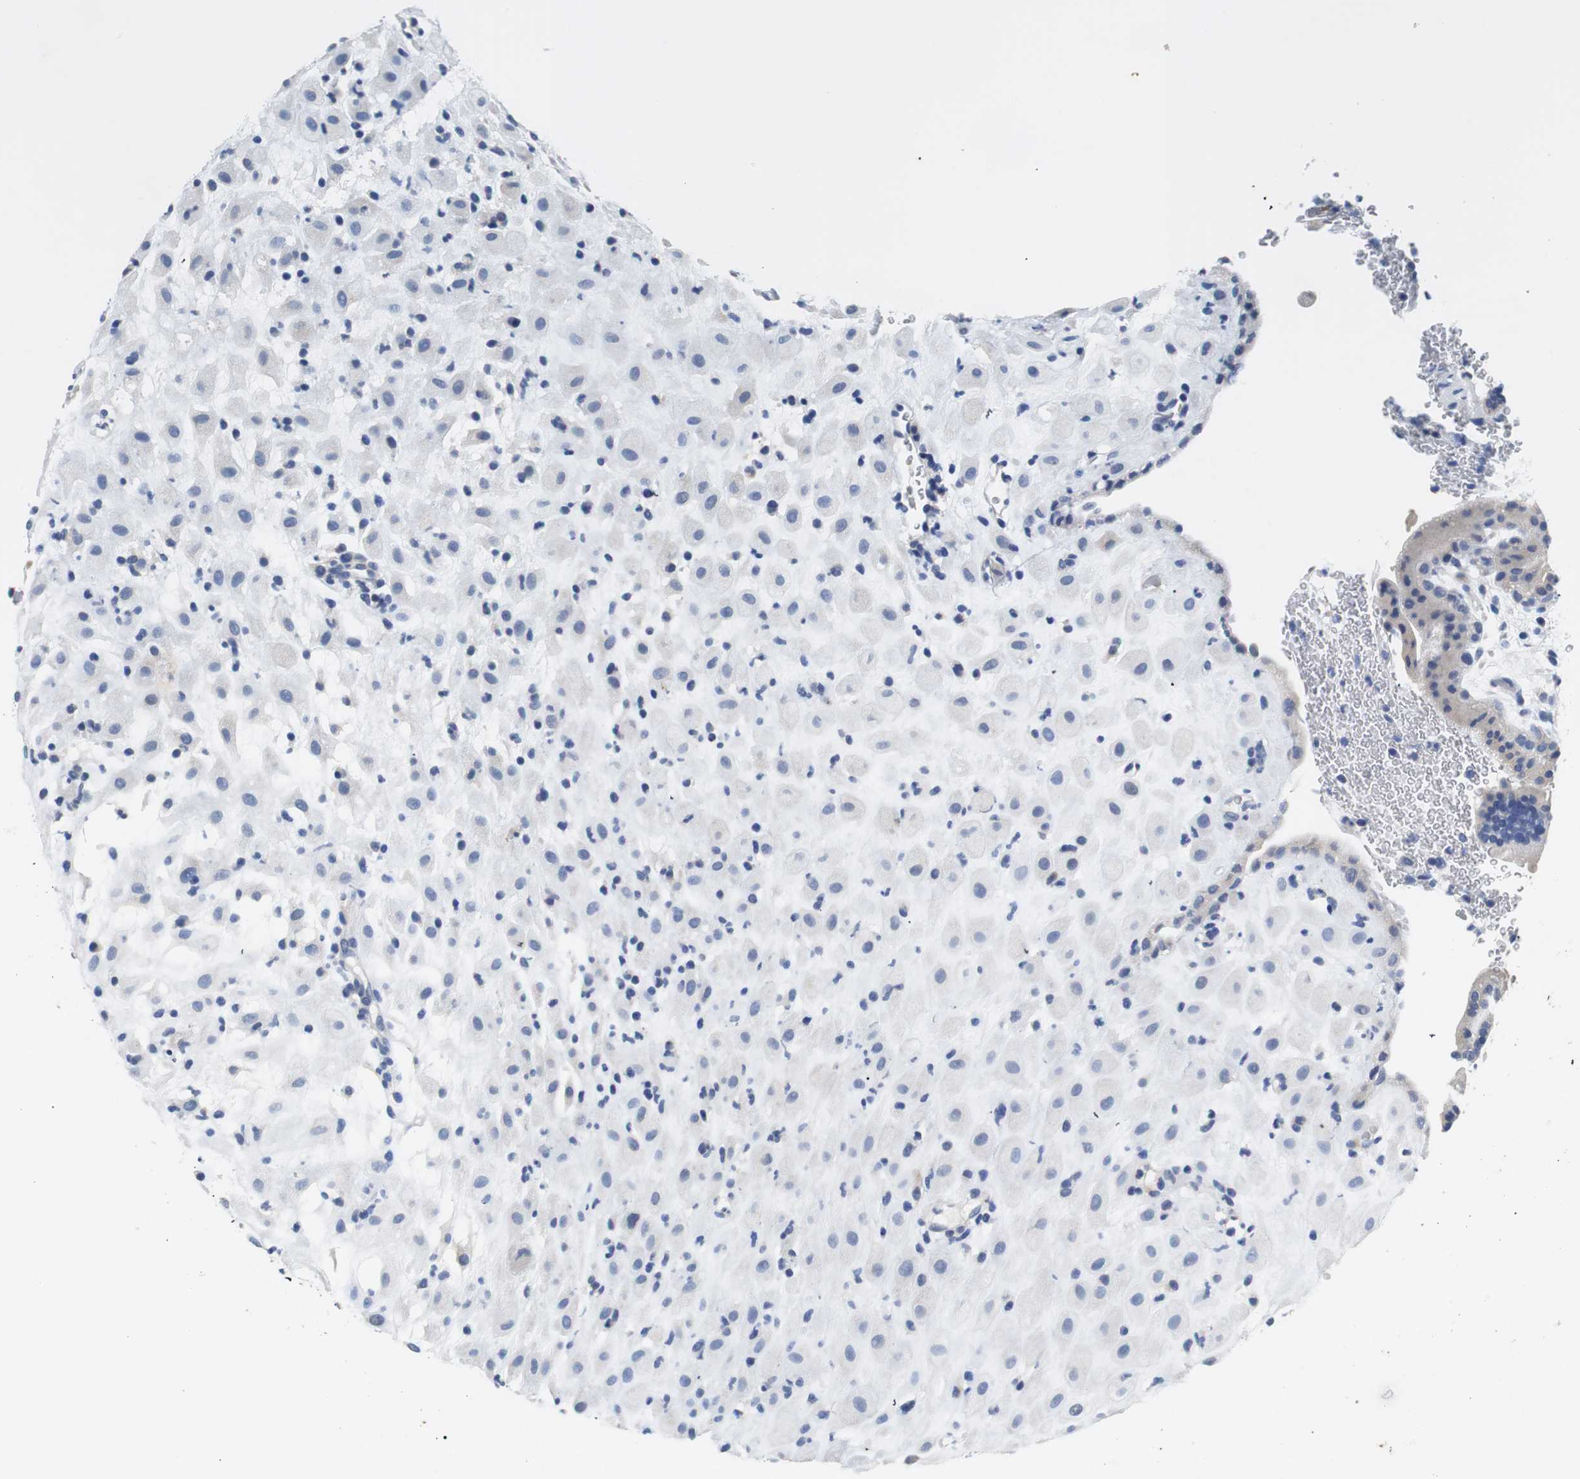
{"staining": {"intensity": "negative", "quantity": "none", "location": "none"}, "tissue": "placenta", "cell_type": "Decidual cells", "image_type": "normal", "snomed": [{"axis": "morphology", "description": "Normal tissue, NOS"}, {"axis": "topography", "description": "Placenta"}], "caption": "A high-resolution micrograph shows immunohistochemistry staining of benign placenta, which demonstrates no significant staining in decidual cells. (Stains: DAB IHC with hematoxylin counter stain, Microscopy: brightfield microscopy at high magnification).", "gene": "PCK1", "patient": {"sex": "female", "age": 19}}